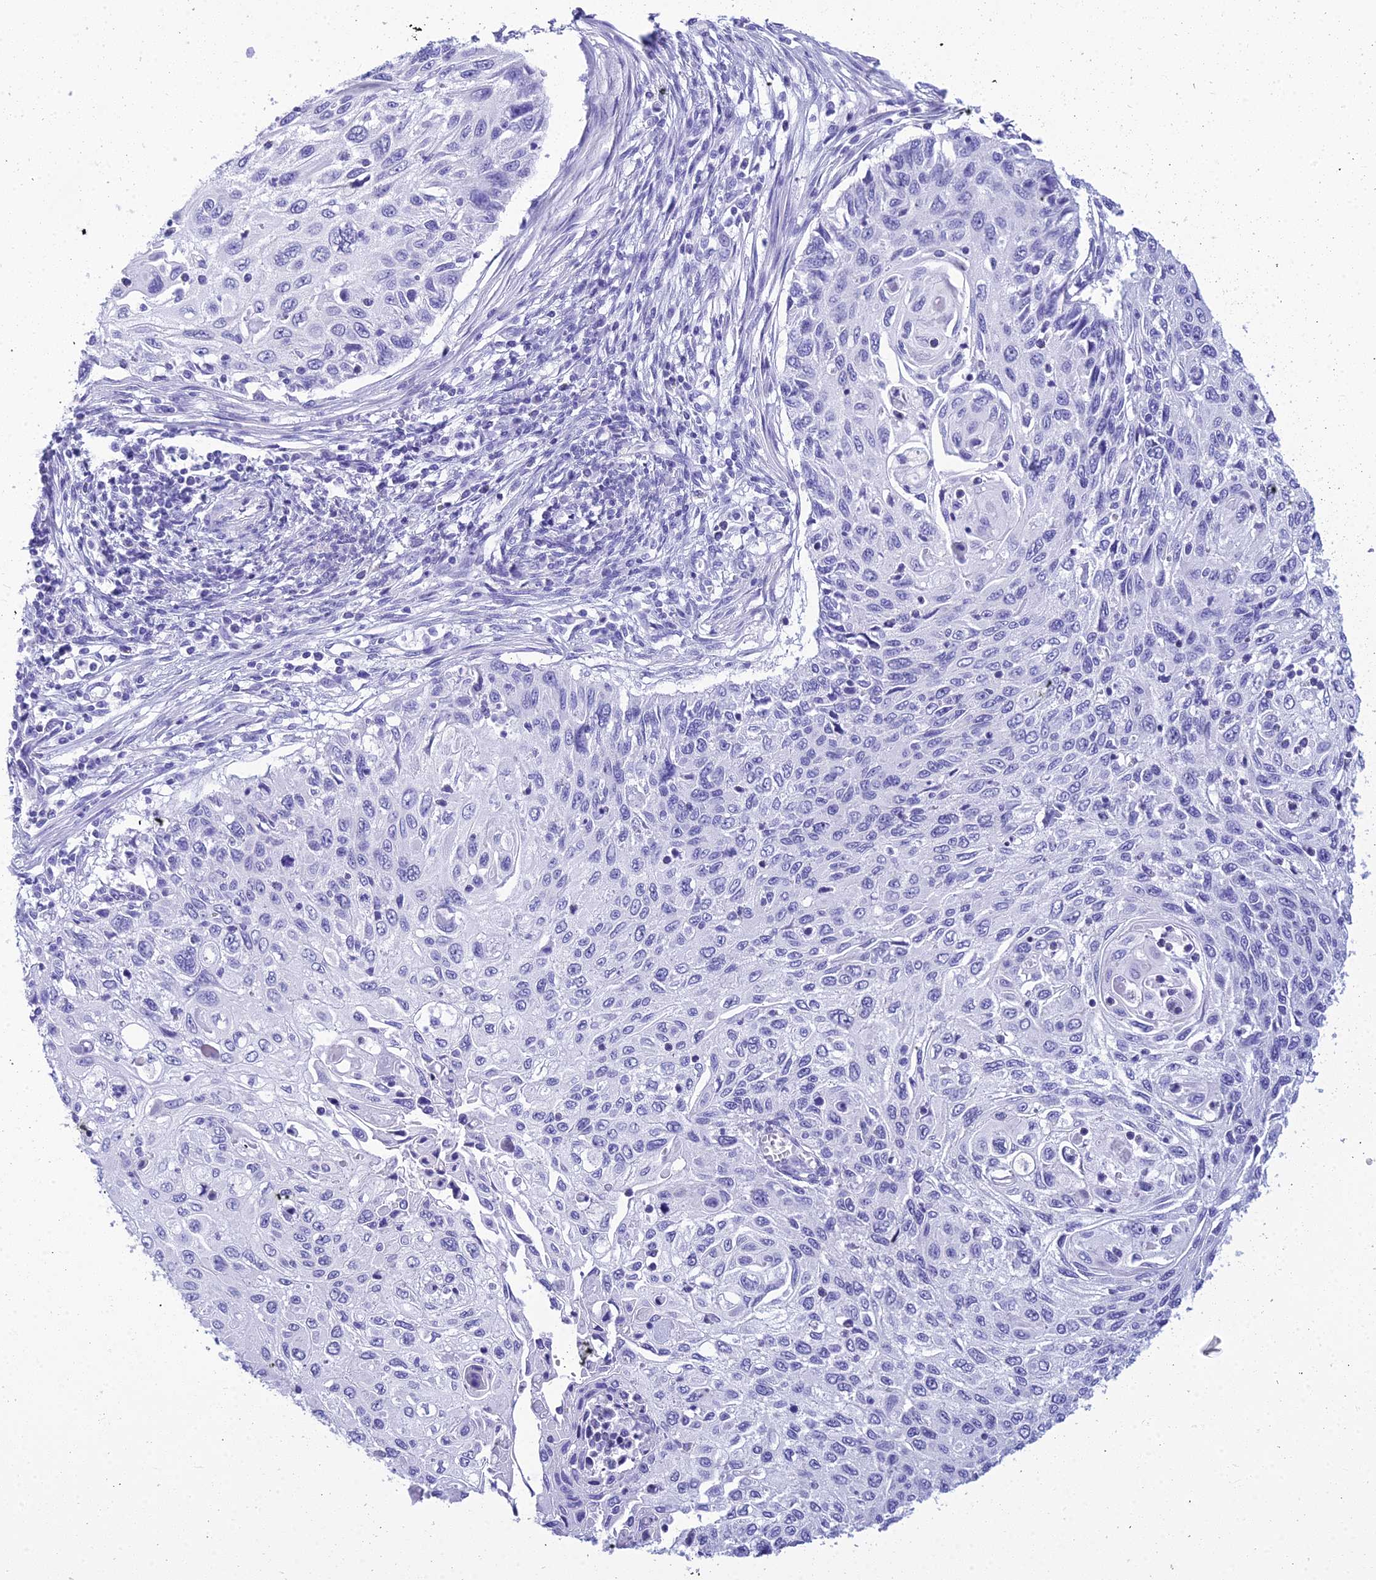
{"staining": {"intensity": "negative", "quantity": "none", "location": "none"}, "tissue": "cervical cancer", "cell_type": "Tumor cells", "image_type": "cancer", "snomed": [{"axis": "morphology", "description": "Squamous cell carcinoma, NOS"}, {"axis": "topography", "description": "Cervix"}], "caption": "Protein analysis of squamous cell carcinoma (cervical) shows no significant positivity in tumor cells. (Immunohistochemistry (ihc), brightfield microscopy, high magnification).", "gene": "ZNF442", "patient": {"sex": "female", "age": 70}}